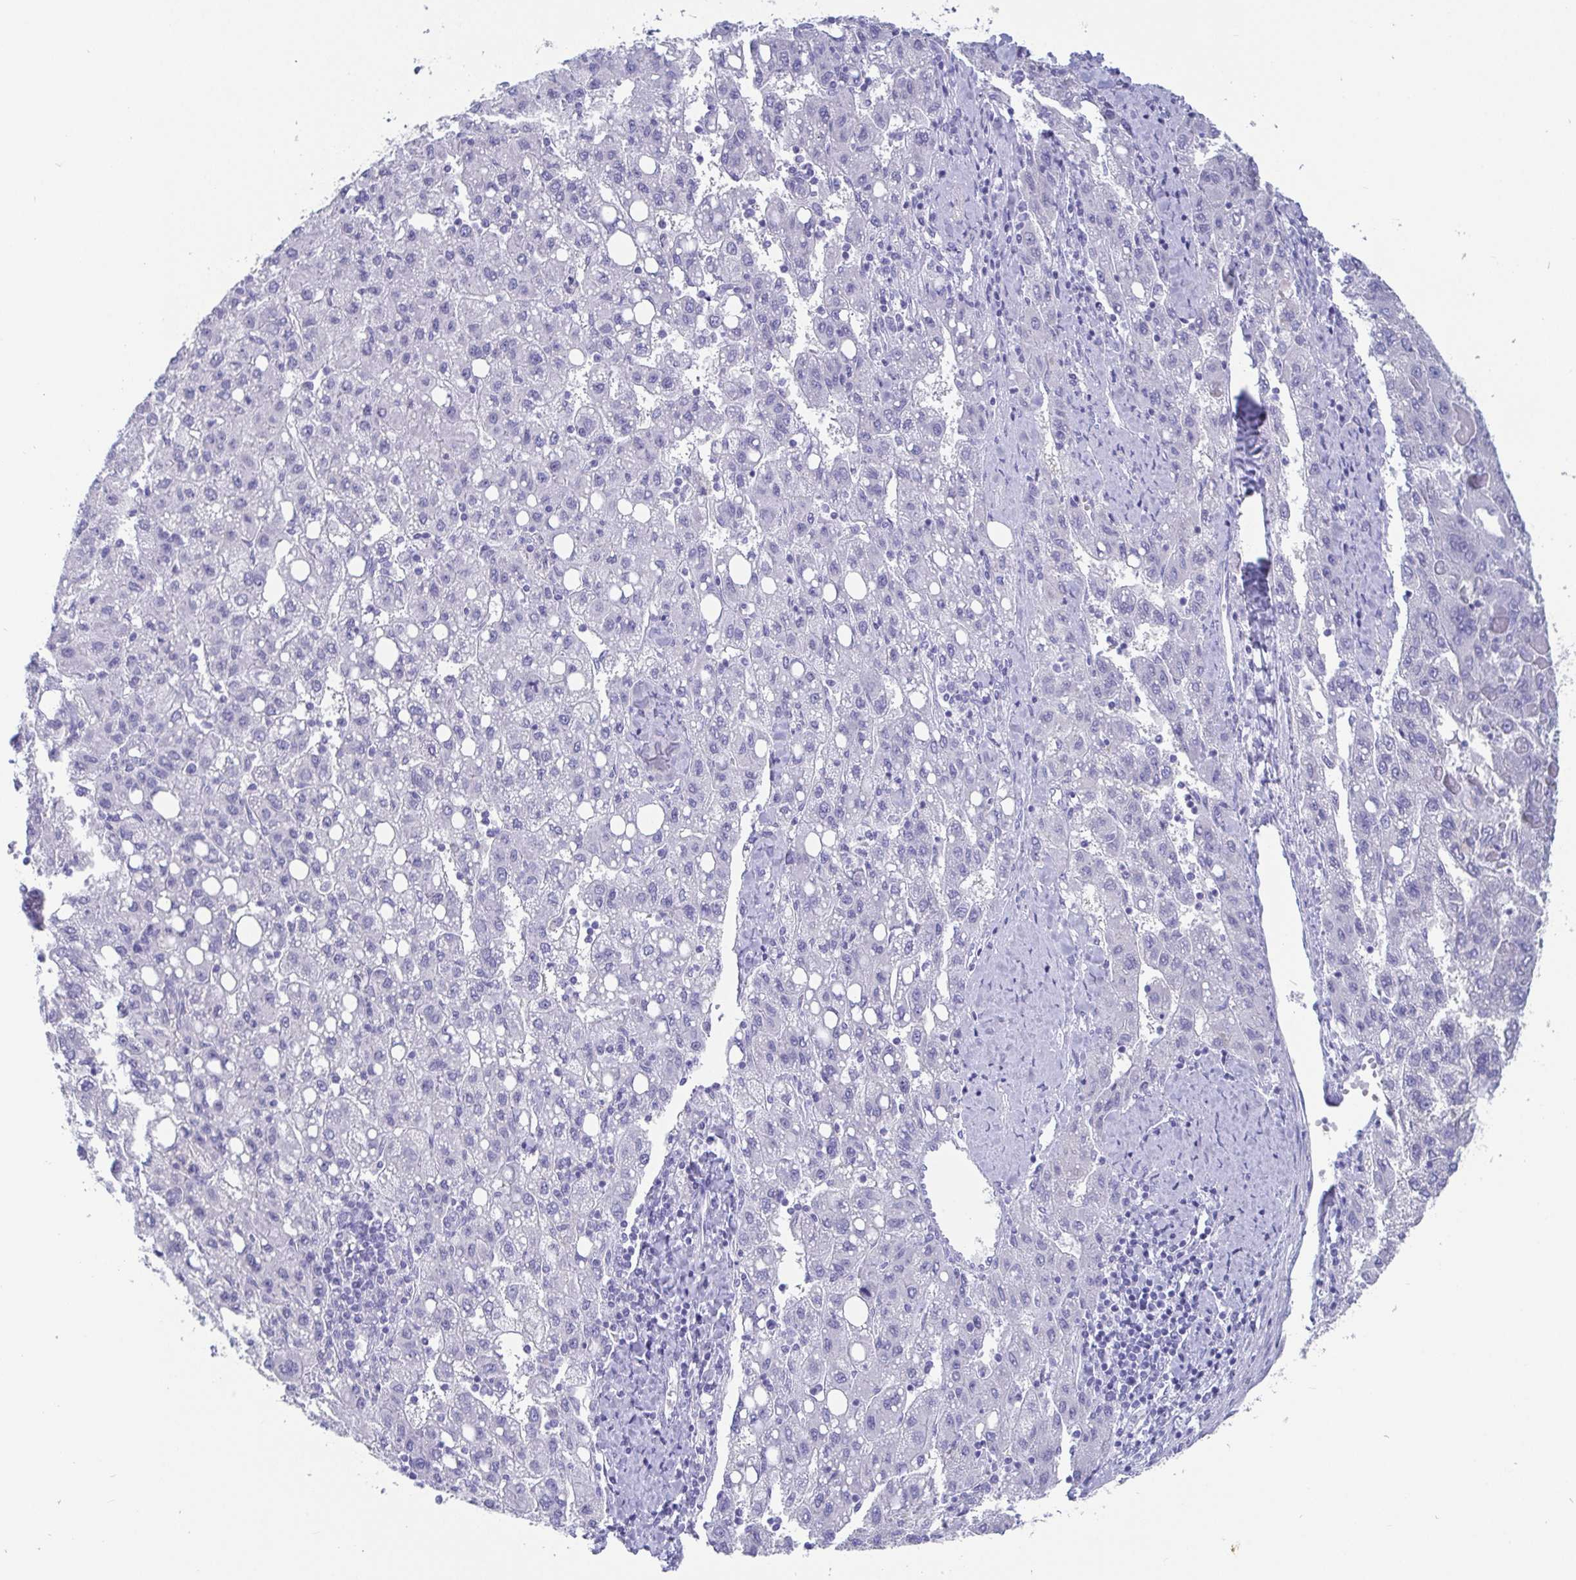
{"staining": {"intensity": "negative", "quantity": "none", "location": "none"}, "tissue": "liver cancer", "cell_type": "Tumor cells", "image_type": "cancer", "snomed": [{"axis": "morphology", "description": "Carcinoma, Hepatocellular, NOS"}, {"axis": "topography", "description": "Liver"}], "caption": "Protein analysis of liver hepatocellular carcinoma demonstrates no significant staining in tumor cells. Nuclei are stained in blue.", "gene": "SCGN", "patient": {"sex": "female", "age": 82}}